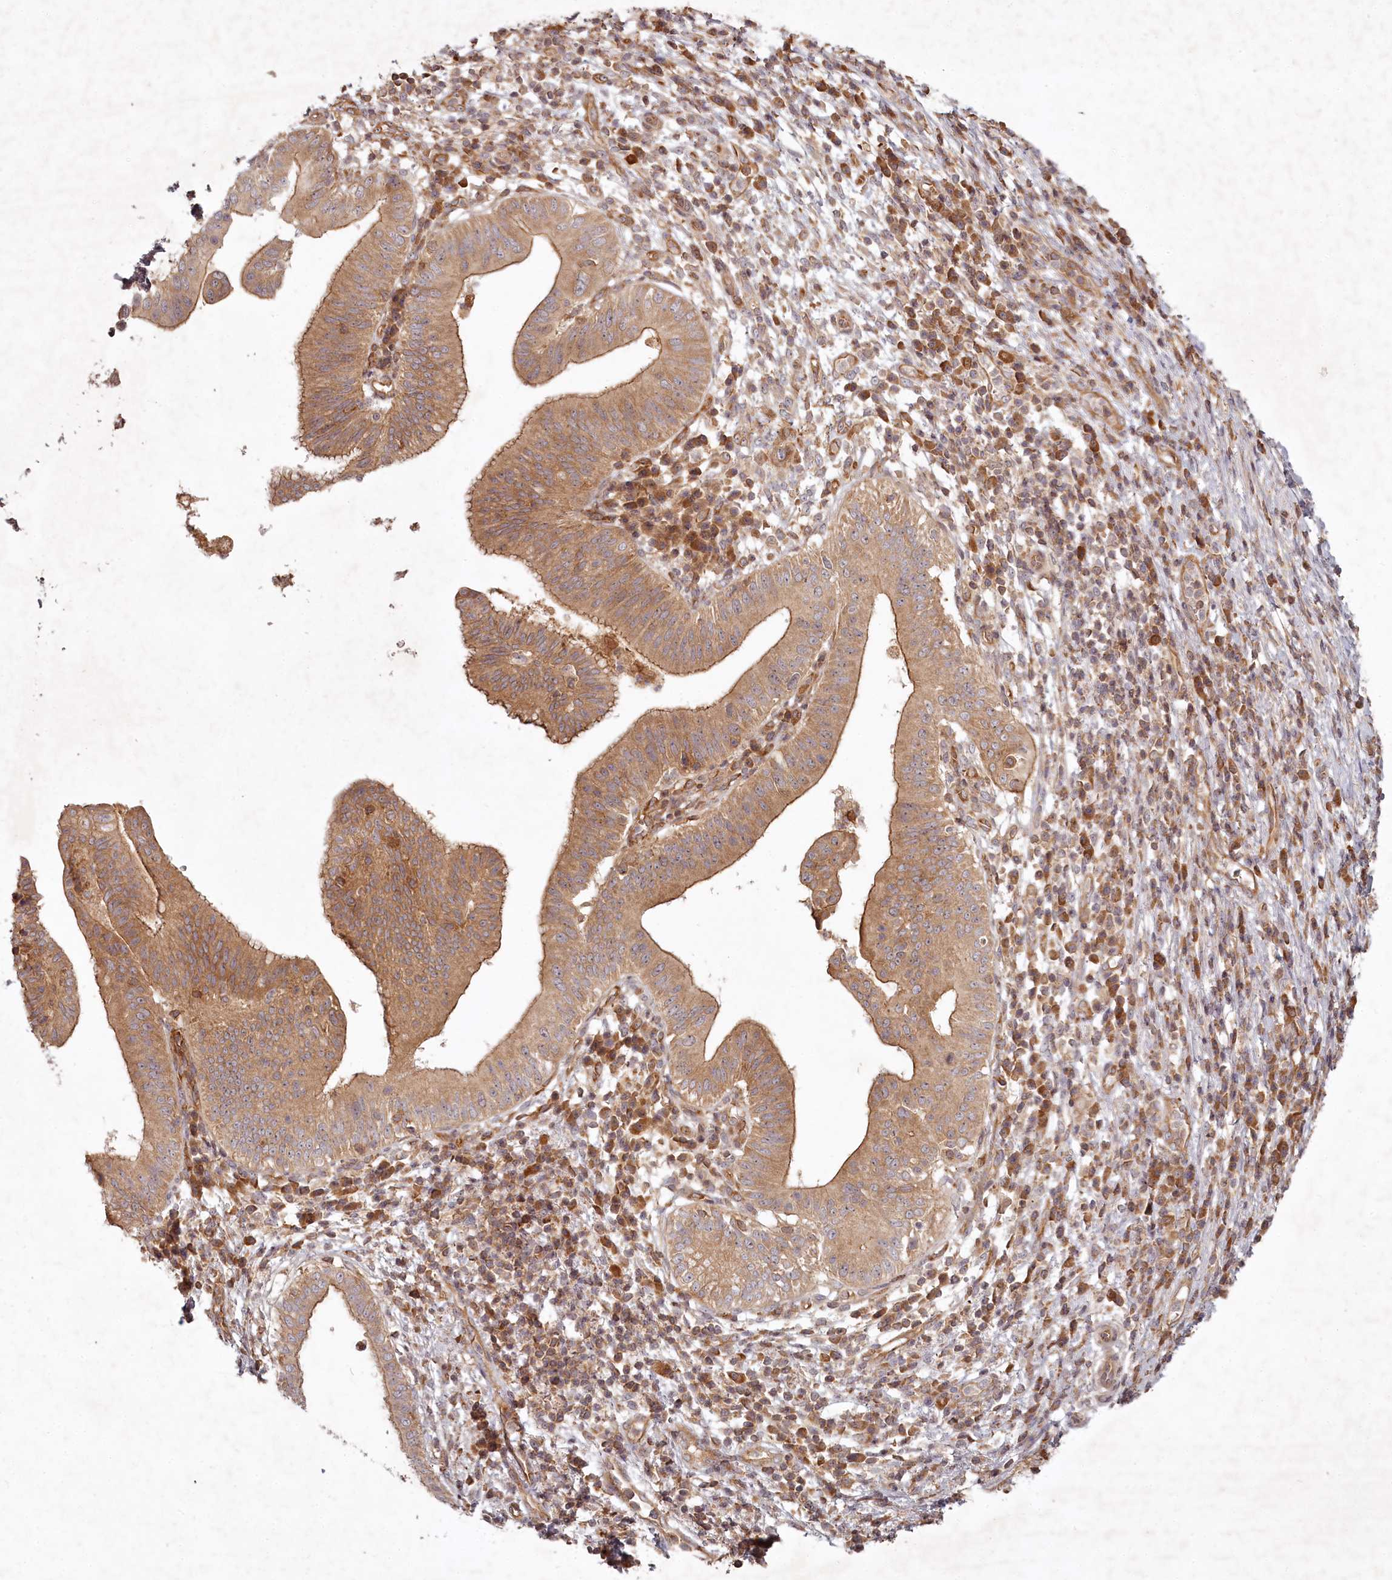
{"staining": {"intensity": "moderate", "quantity": ">75%", "location": "cytoplasmic/membranous"}, "tissue": "pancreatic cancer", "cell_type": "Tumor cells", "image_type": "cancer", "snomed": [{"axis": "morphology", "description": "Adenocarcinoma, NOS"}, {"axis": "topography", "description": "Pancreas"}], "caption": "Pancreatic cancer (adenocarcinoma) stained with a brown dye exhibits moderate cytoplasmic/membranous positive staining in approximately >75% of tumor cells.", "gene": "TMIE", "patient": {"sex": "male", "age": 68}}